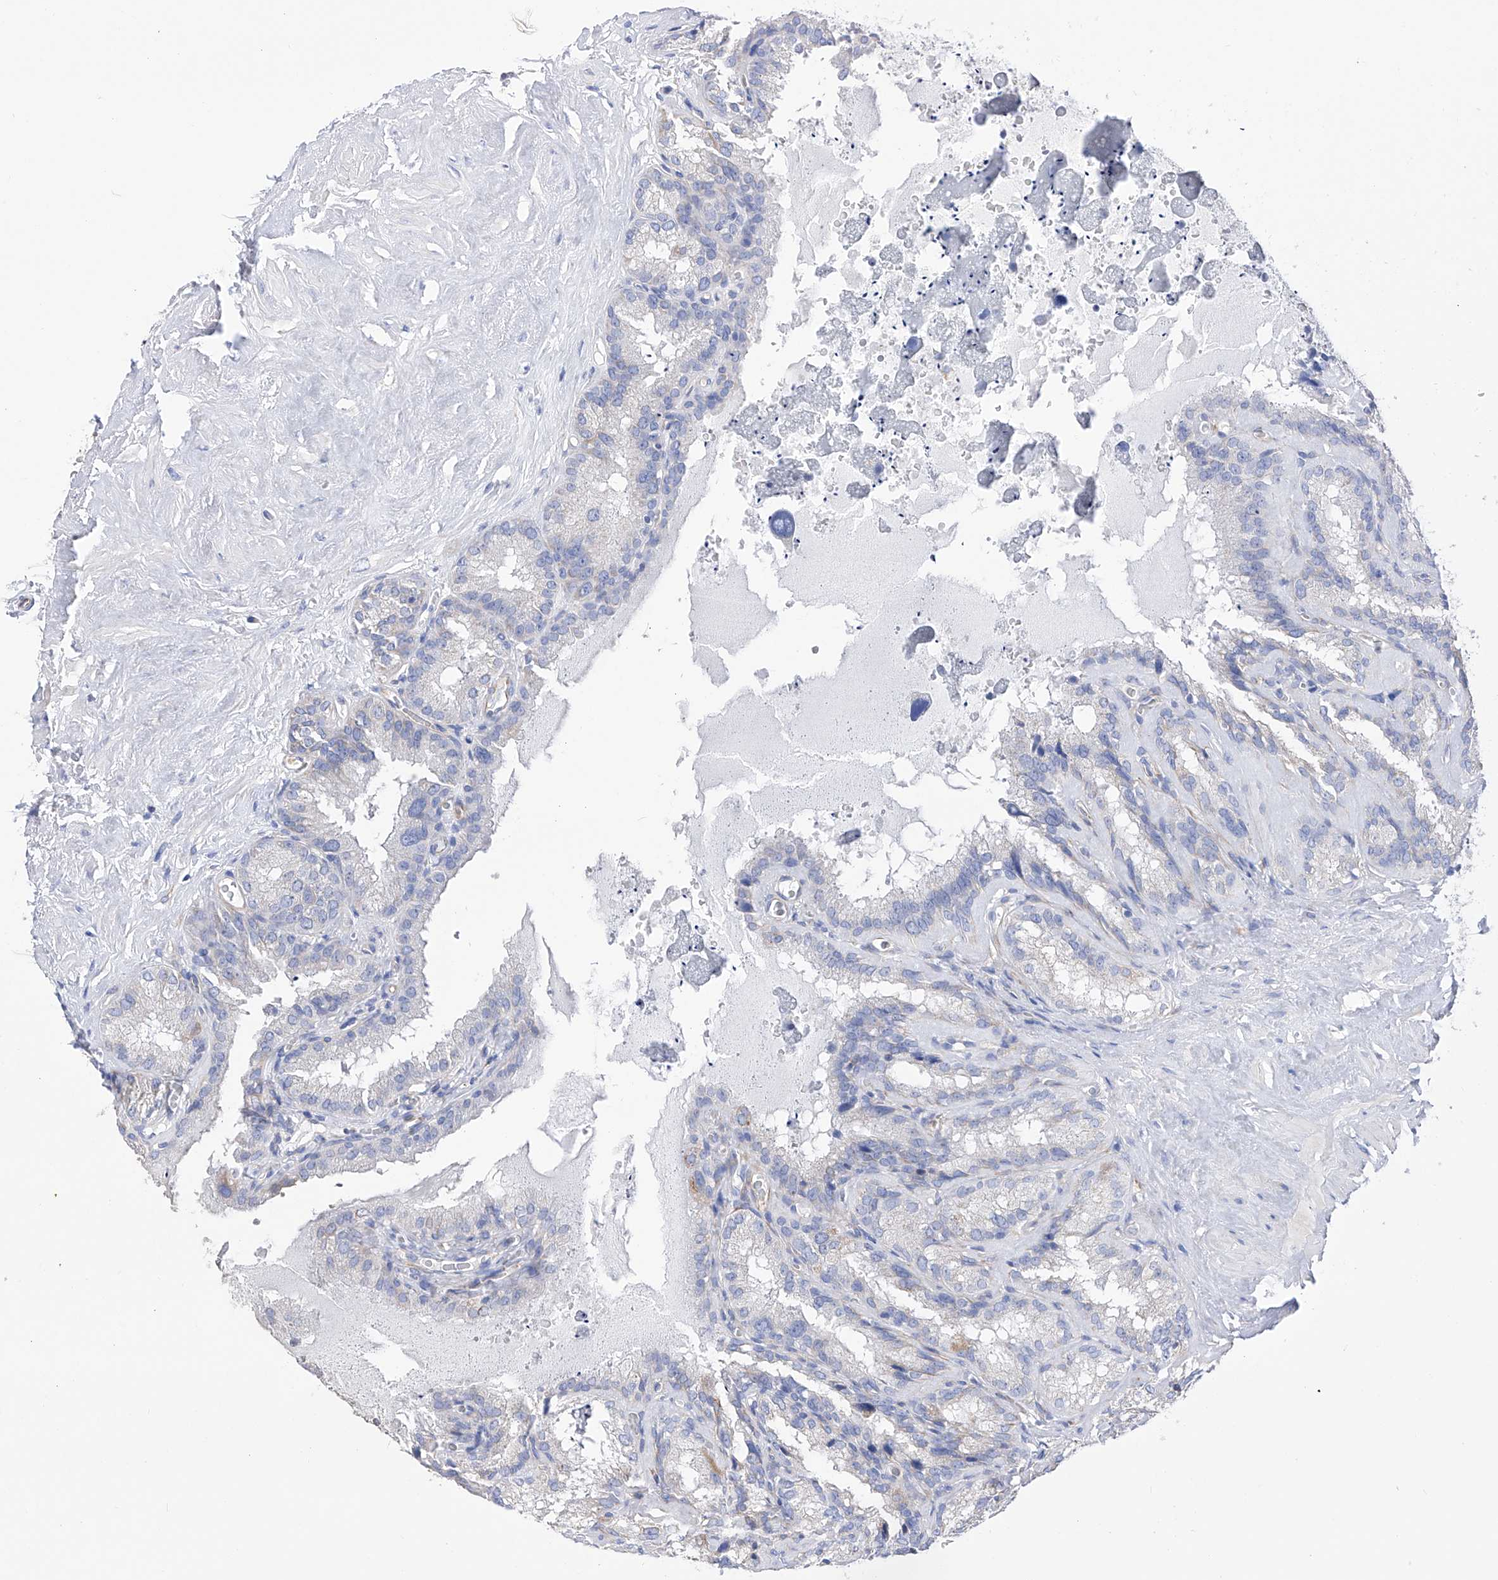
{"staining": {"intensity": "negative", "quantity": "none", "location": "none"}, "tissue": "seminal vesicle", "cell_type": "Glandular cells", "image_type": "normal", "snomed": [{"axis": "morphology", "description": "Normal tissue, NOS"}, {"axis": "topography", "description": "Prostate"}, {"axis": "topography", "description": "Seminal veicle"}], "caption": "High power microscopy image of an immunohistochemistry (IHC) image of benign seminal vesicle, revealing no significant expression in glandular cells.", "gene": "FLG", "patient": {"sex": "male", "age": 59}}